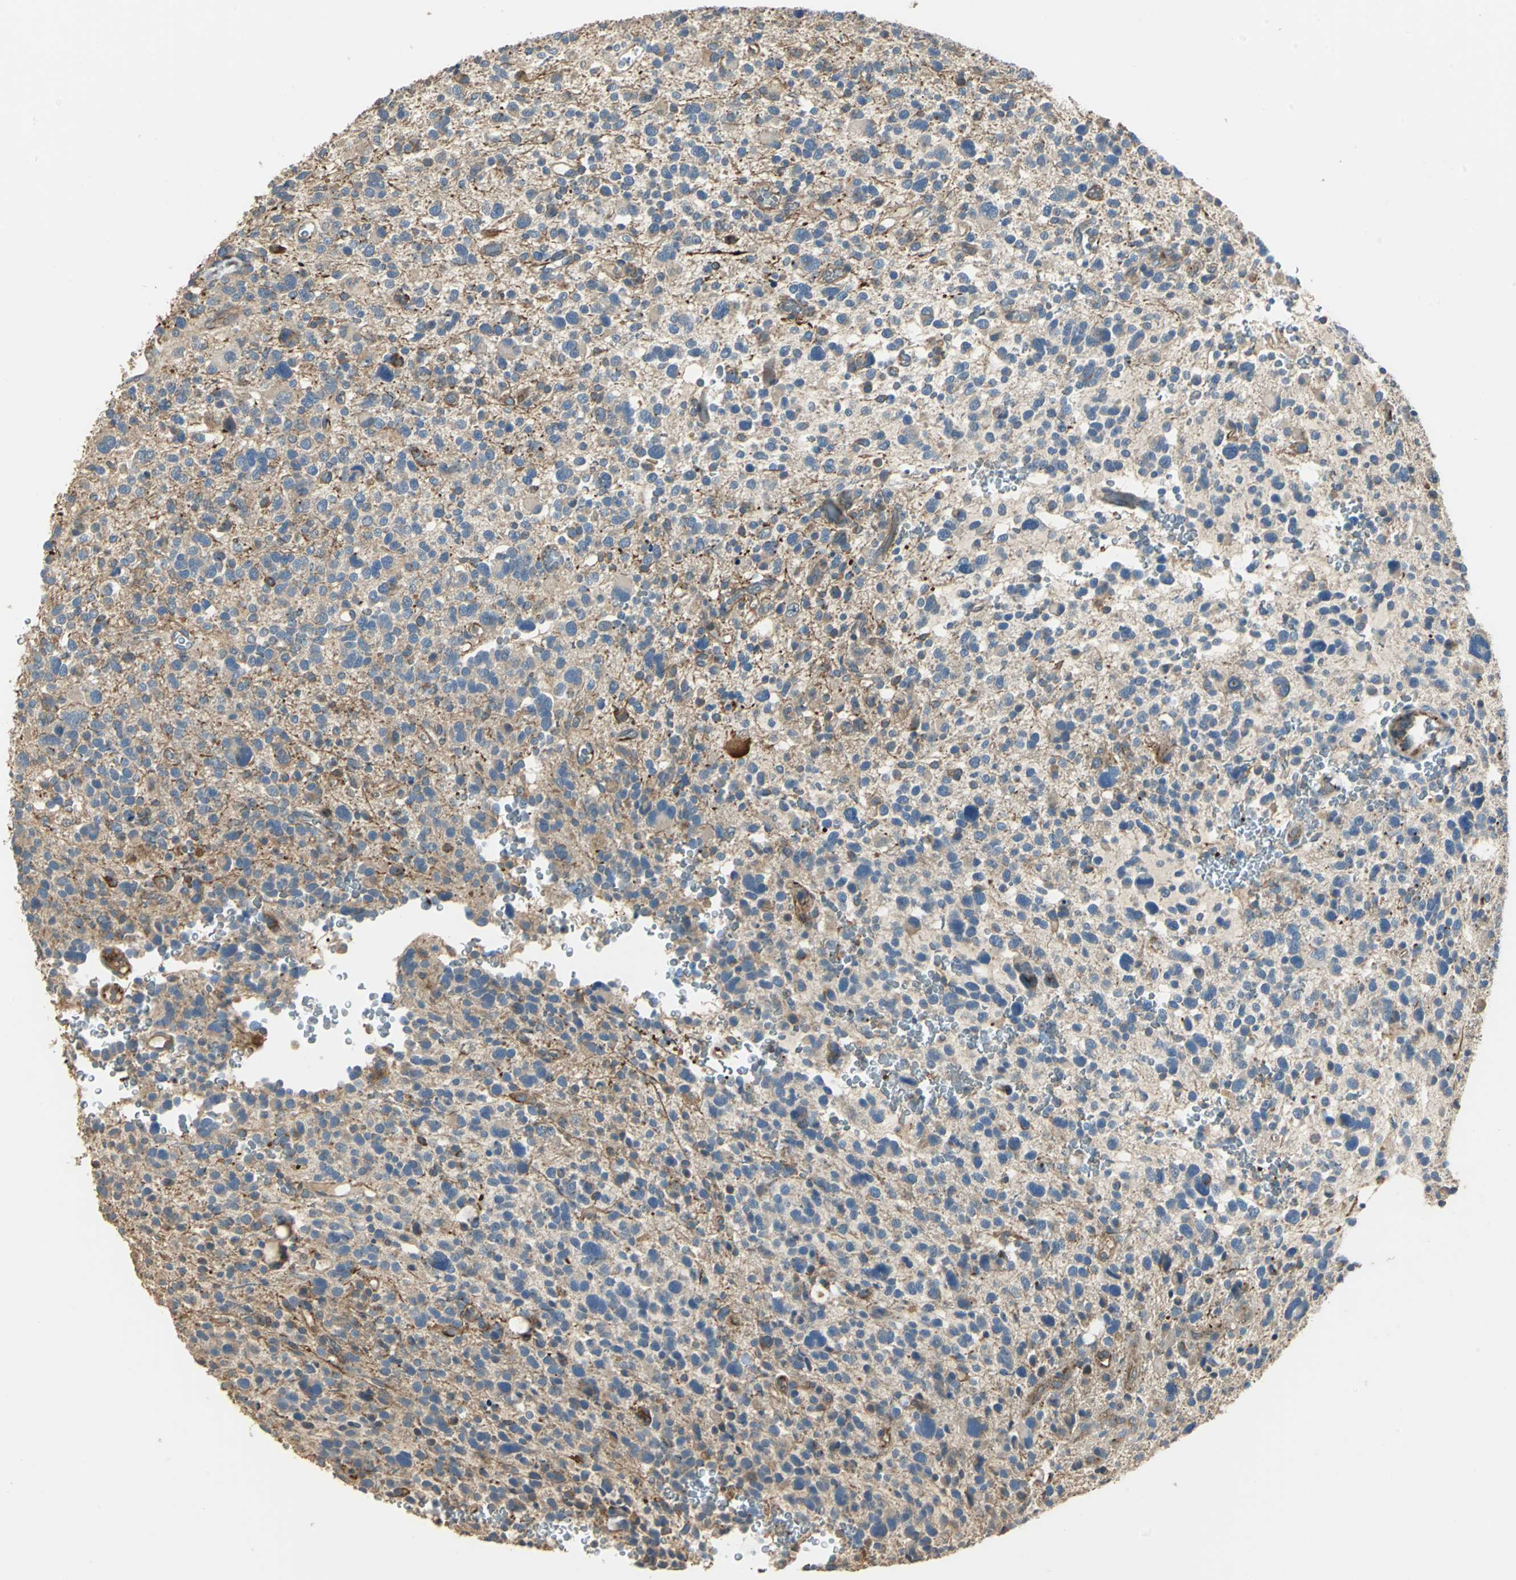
{"staining": {"intensity": "moderate", "quantity": ">75%", "location": "cytoplasmic/membranous"}, "tissue": "glioma", "cell_type": "Tumor cells", "image_type": "cancer", "snomed": [{"axis": "morphology", "description": "Glioma, malignant, High grade"}, {"axis": "topography", "description": "Brain"}], "caption": "IHC of malignant high-grade glioma shows medium levels of moderate cytoplasmic/membranous expression in about >75% of tumor cells.", "gene": "RAPGEF1", "patient": {"sex": "male", "age": 48}}